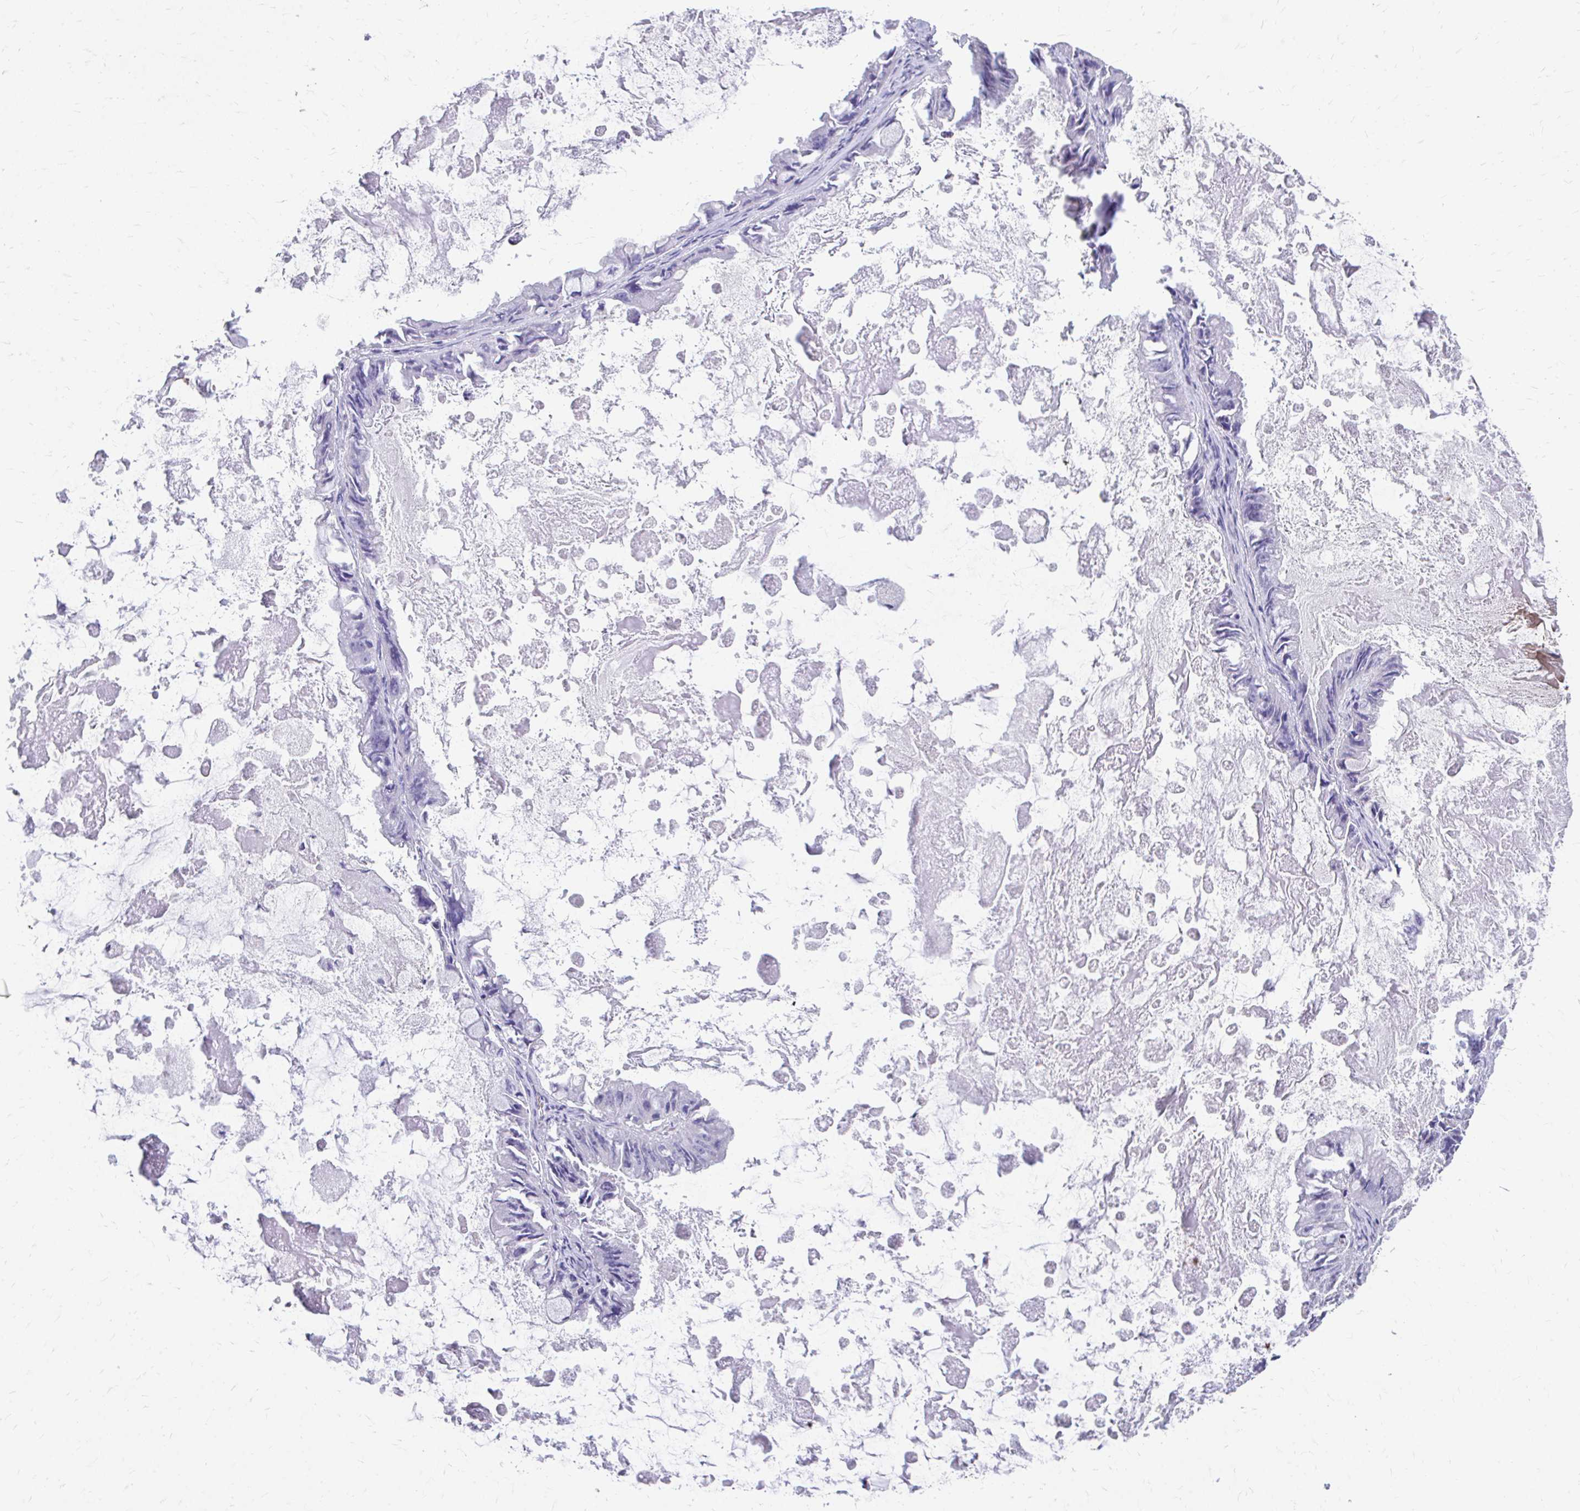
{"staining": {"intensity": "negative", "quantity": "none", "location": "none"}, "tissue": "ovarian cancer", "cell_type": "Tumor cells", "image_type": "cancer", "snomed": [{"axis": "morphology", "description": "Cystadenocarcinoma, mucinous, NOS"}, {"axis": "topography", "description": "Ovary"}], "caption": "High magnification brightfield microscopy of ovarian cancer stained with DAB (3,3'-diaminobenzidine) (brown) and counterstained with hematoxylin (blue): tumor cells show no significant expression.", "gene": "CFH", "patient": {"sex": "female", "age": 61}}